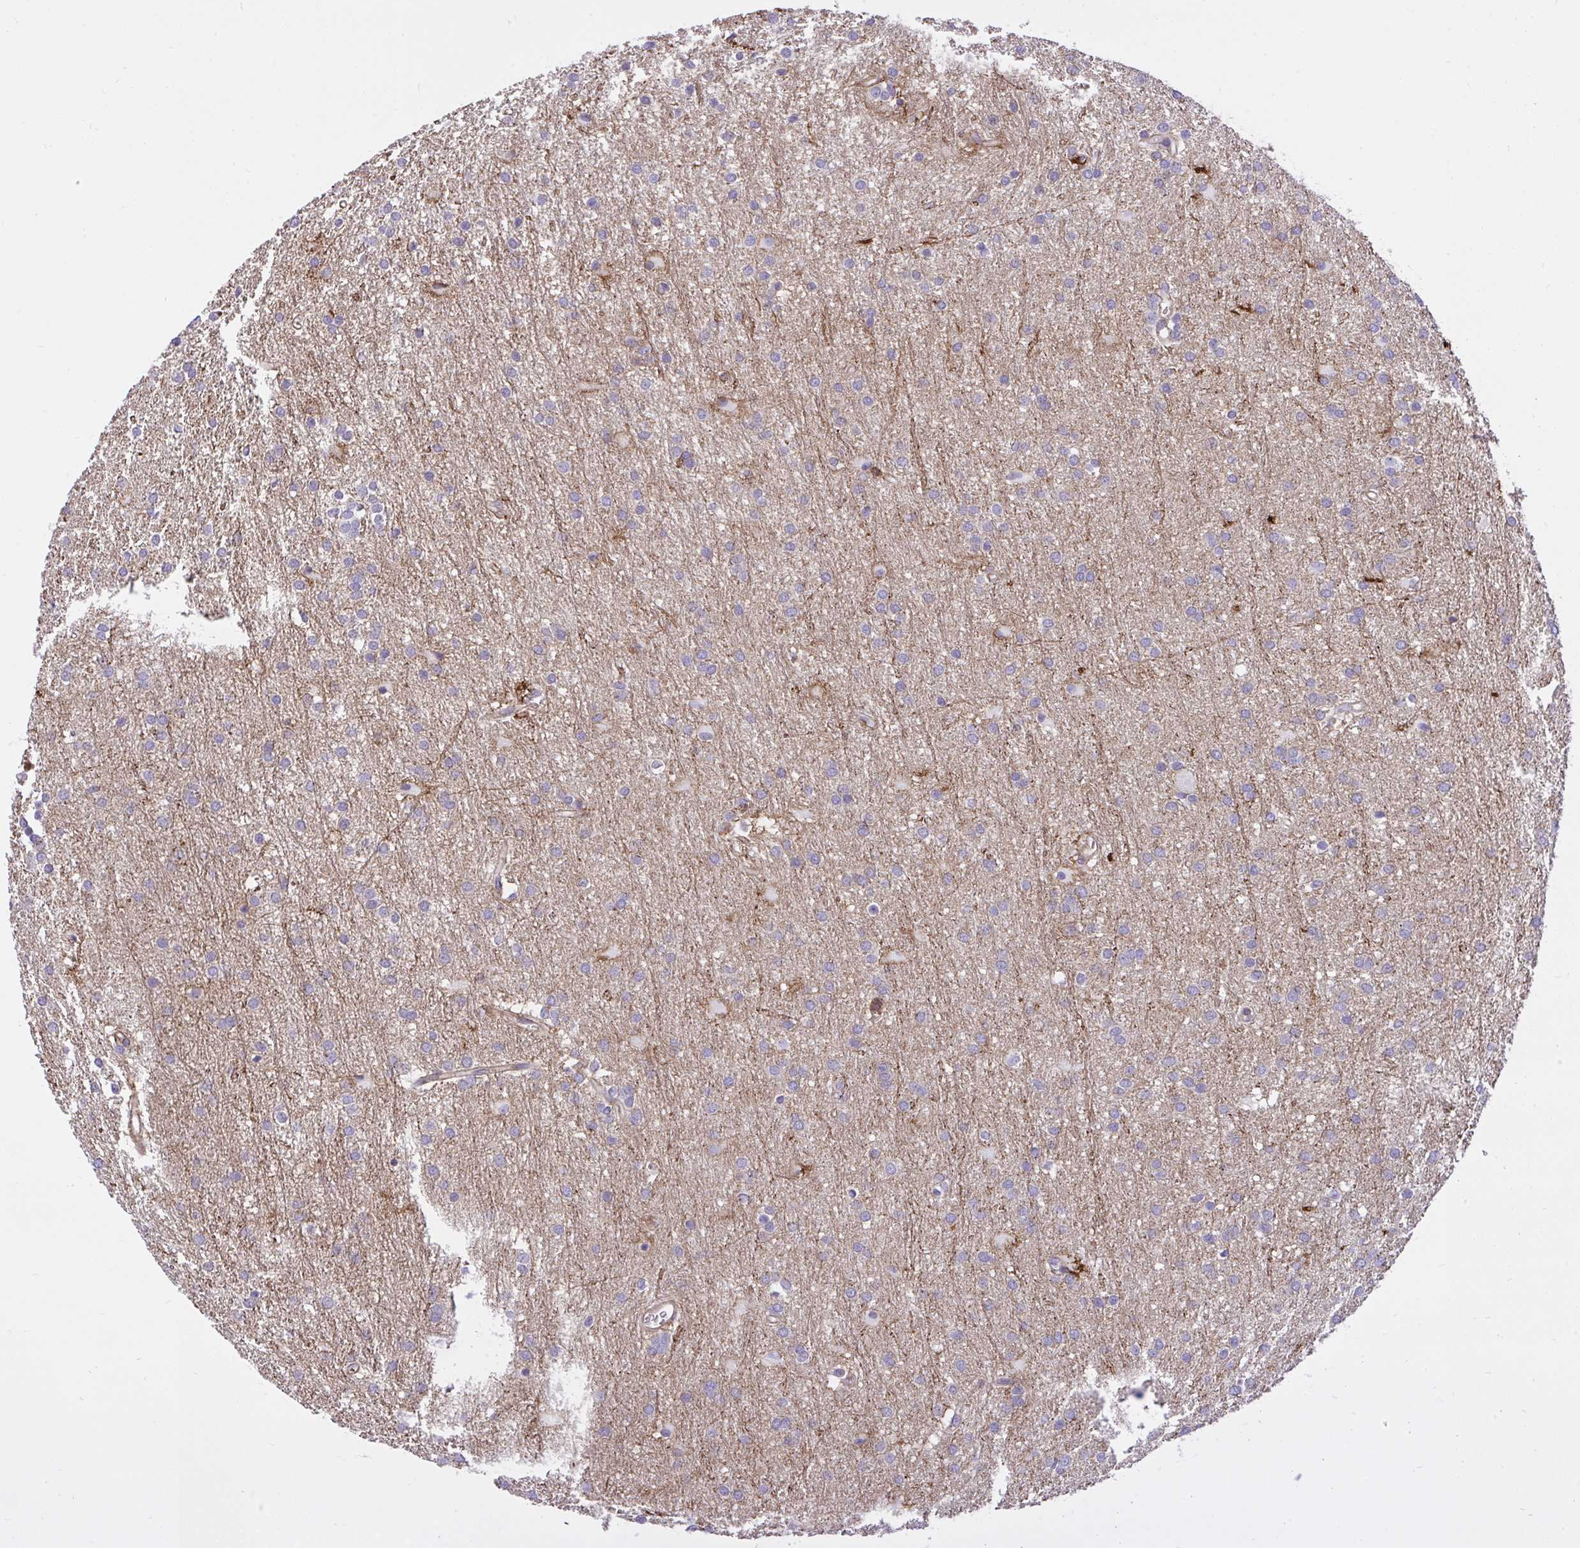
{"staining": {"intensity": "negative", "quantity": "none", "location": "none"}, "tissue": "glioma", "cell_type": "Tumor cells", "image_type": "cancer", "snomed": [{"axis": "morphology", "description": "Glioma, malignant, Low grade"}, {"axis": "topography", "description": "Brain"}], "caption": "High magnification brightfield microscopy of malignant glioma (low-grade) stained with DAB (3,3'-diaminobenzidine) (brown) and counterstained with hematoxylin (blue): tumor cells show no significant positivity. (DAB IHC visualized using brightfield microscopy, high magnification).", "gene": "ERI1", "patient": {"sex": "female", "age": 32}}